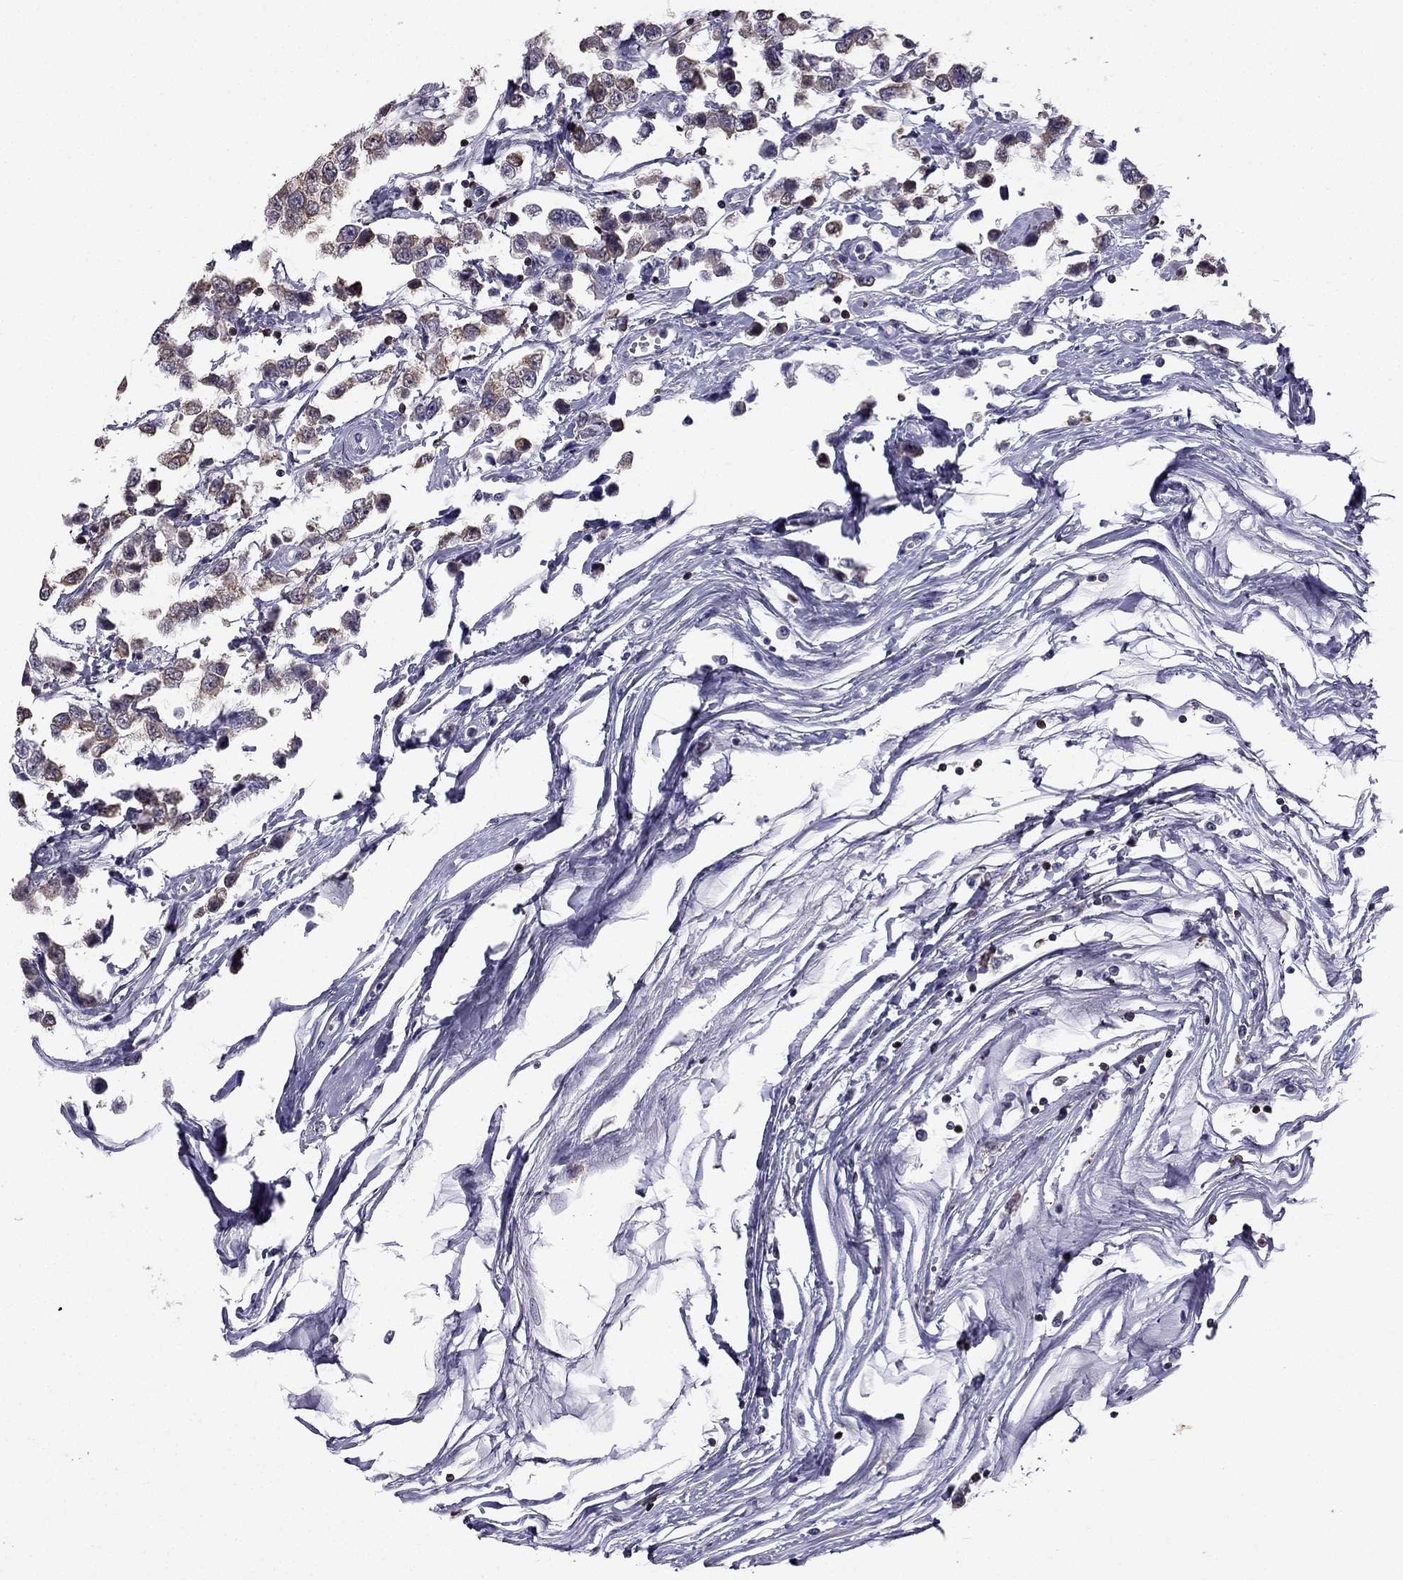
{"staining": {"intensity": "negative", "quantity": "none", "location": "none"}, "tissue": "testis cancer", "cell_type": "Tumor cells", "image_type": "cancer", "snomed": [{"axis": "morphology", "description": "Seminoma, NOS"}, {"axis": "topography", "description": "Testis"}], "caption": "IHC of seminoma (testis) displays no staining in tumor cells. Nuclei are stained in blue.", "gene": "CCK", "patient": {"sex": "male", "age": 34}}